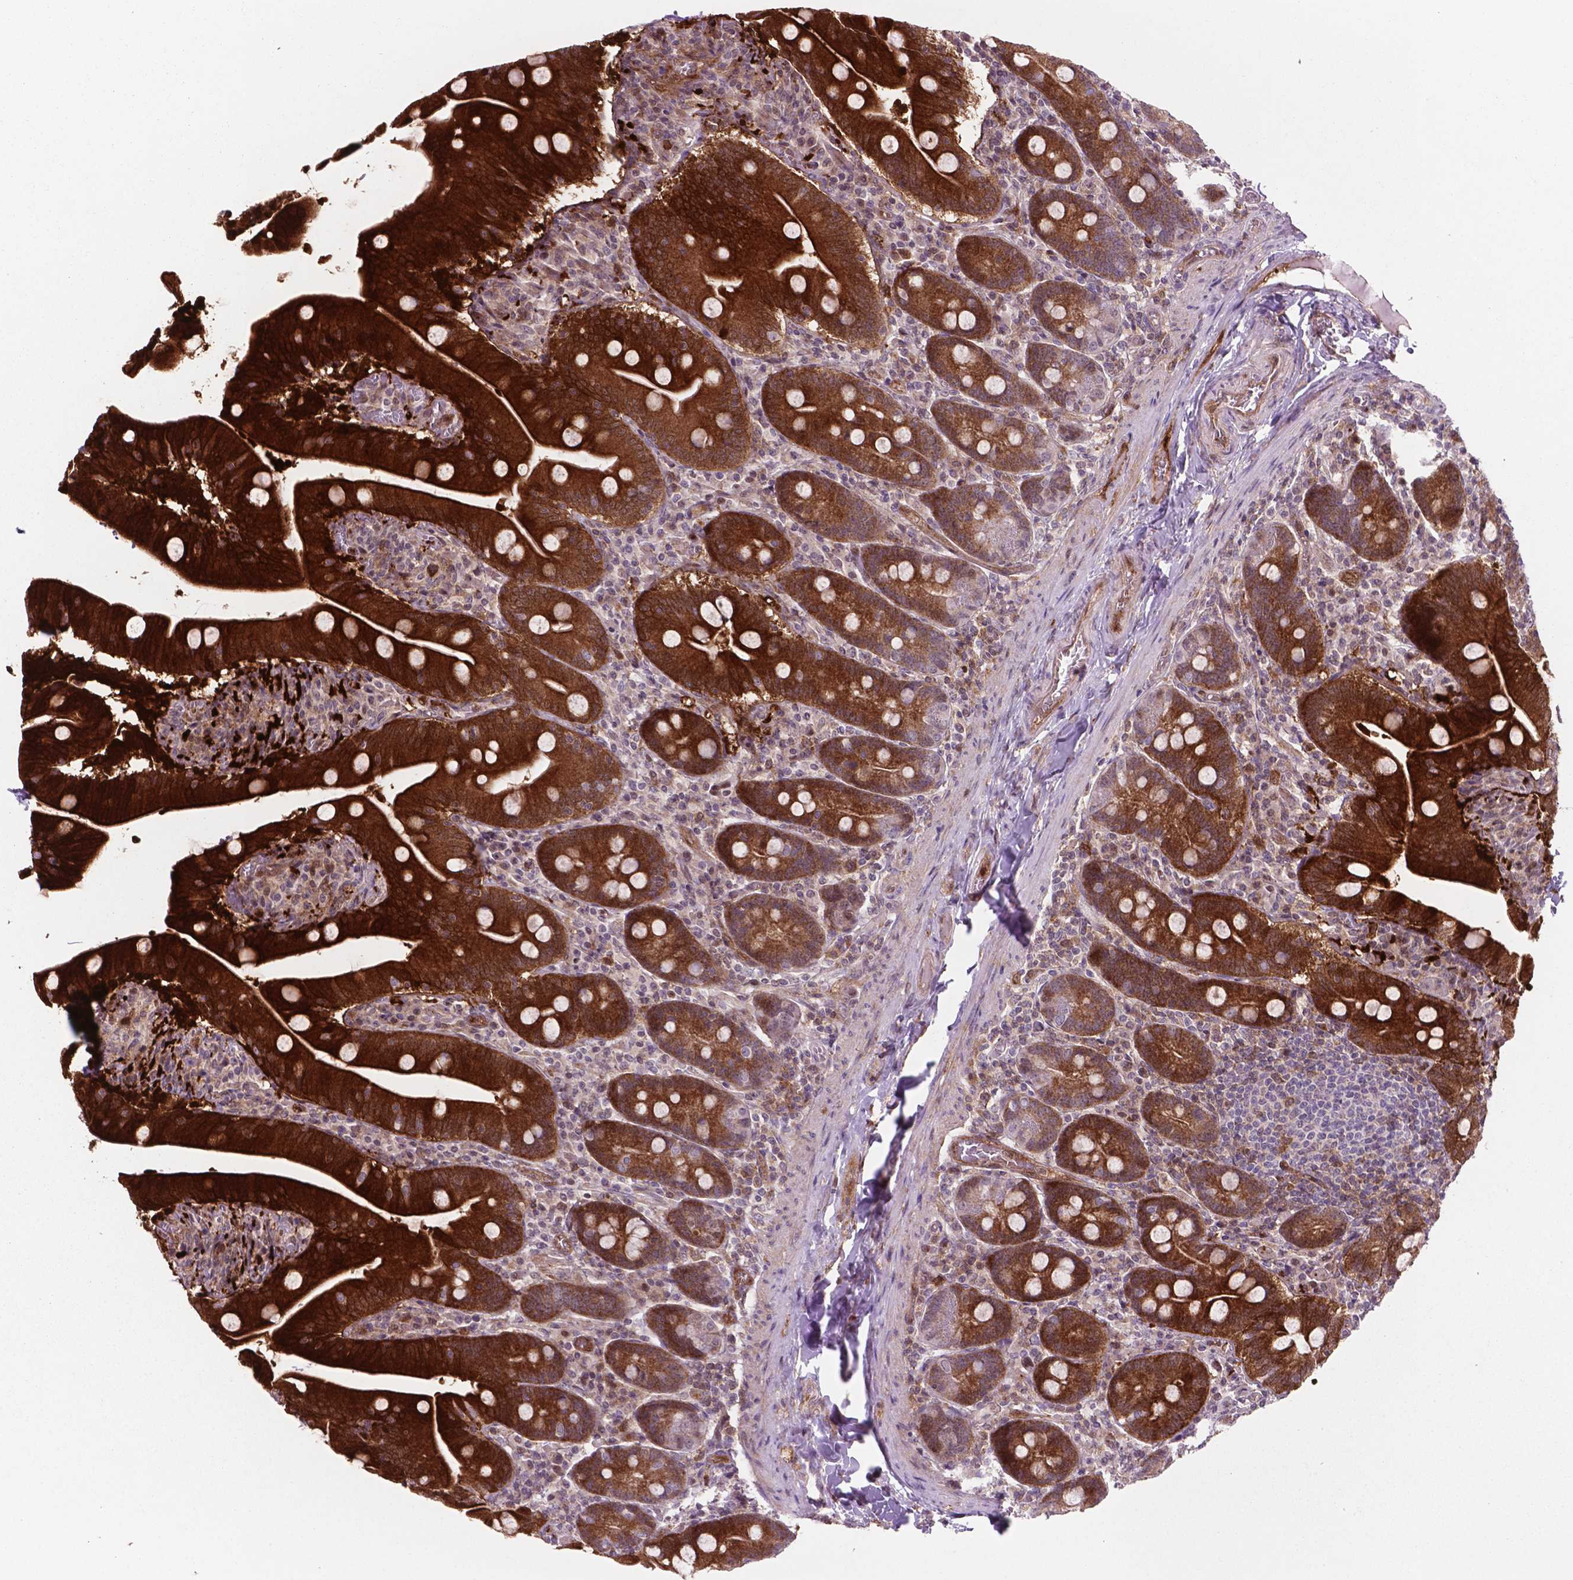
{"staining": {"intensity": "strong", "quantity": ">75%", "location": "cytoplasmic/membranous"}, "tissue": "small intestine", "cell_type": "Glandular cells", "image_type": "normal", "snomed": [{"axis": "morphology", "description": "Normal tissue, NOS"}, {"axis": "topography", "description": "Small intestine"}], "caption": "IHC micrograph of normal small intestine: human small intestine stained using immunohistochemistry (IHC) demonstrates high levels of strong protein expression localized specifically in the cytoplasmic/membranous of glandular cells, appearing as a cytoplasmic/membranous brown color.", "gene": "LDHA", "patient": {"sex": "male", "age": 37}}